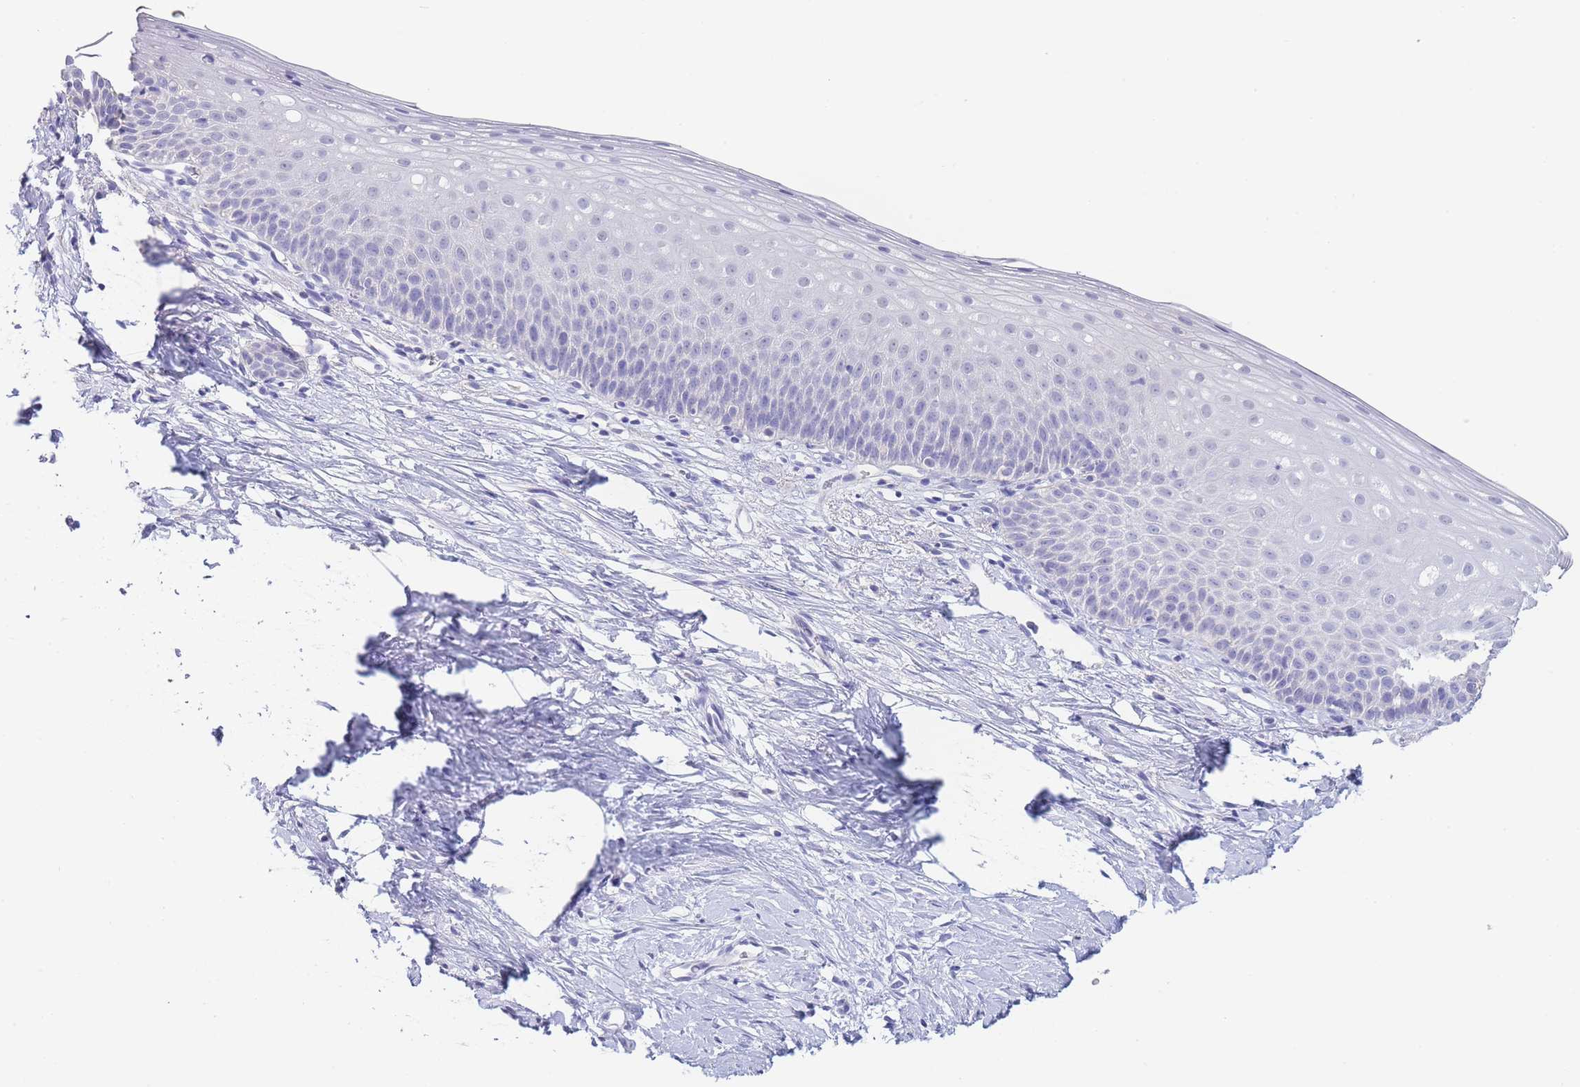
{"staining": {"intensity": "negative", "quantity": "none", "location": "none"}, "tissue": "cervix", "cell_type": "Glandular cells", "image_type": "normal", "snomed": [{"axis": "morphology", "description": "Normal tissue, NOS"}, {"axis": "topography", "description": "Cervix"}], "caption": "This is an immunohistochemistry (IHC) histopathology image of normal cervix. There is no positivity in glandular cells.", "gene": "CD37", "patient": {"sex": "female", "age": 57}}